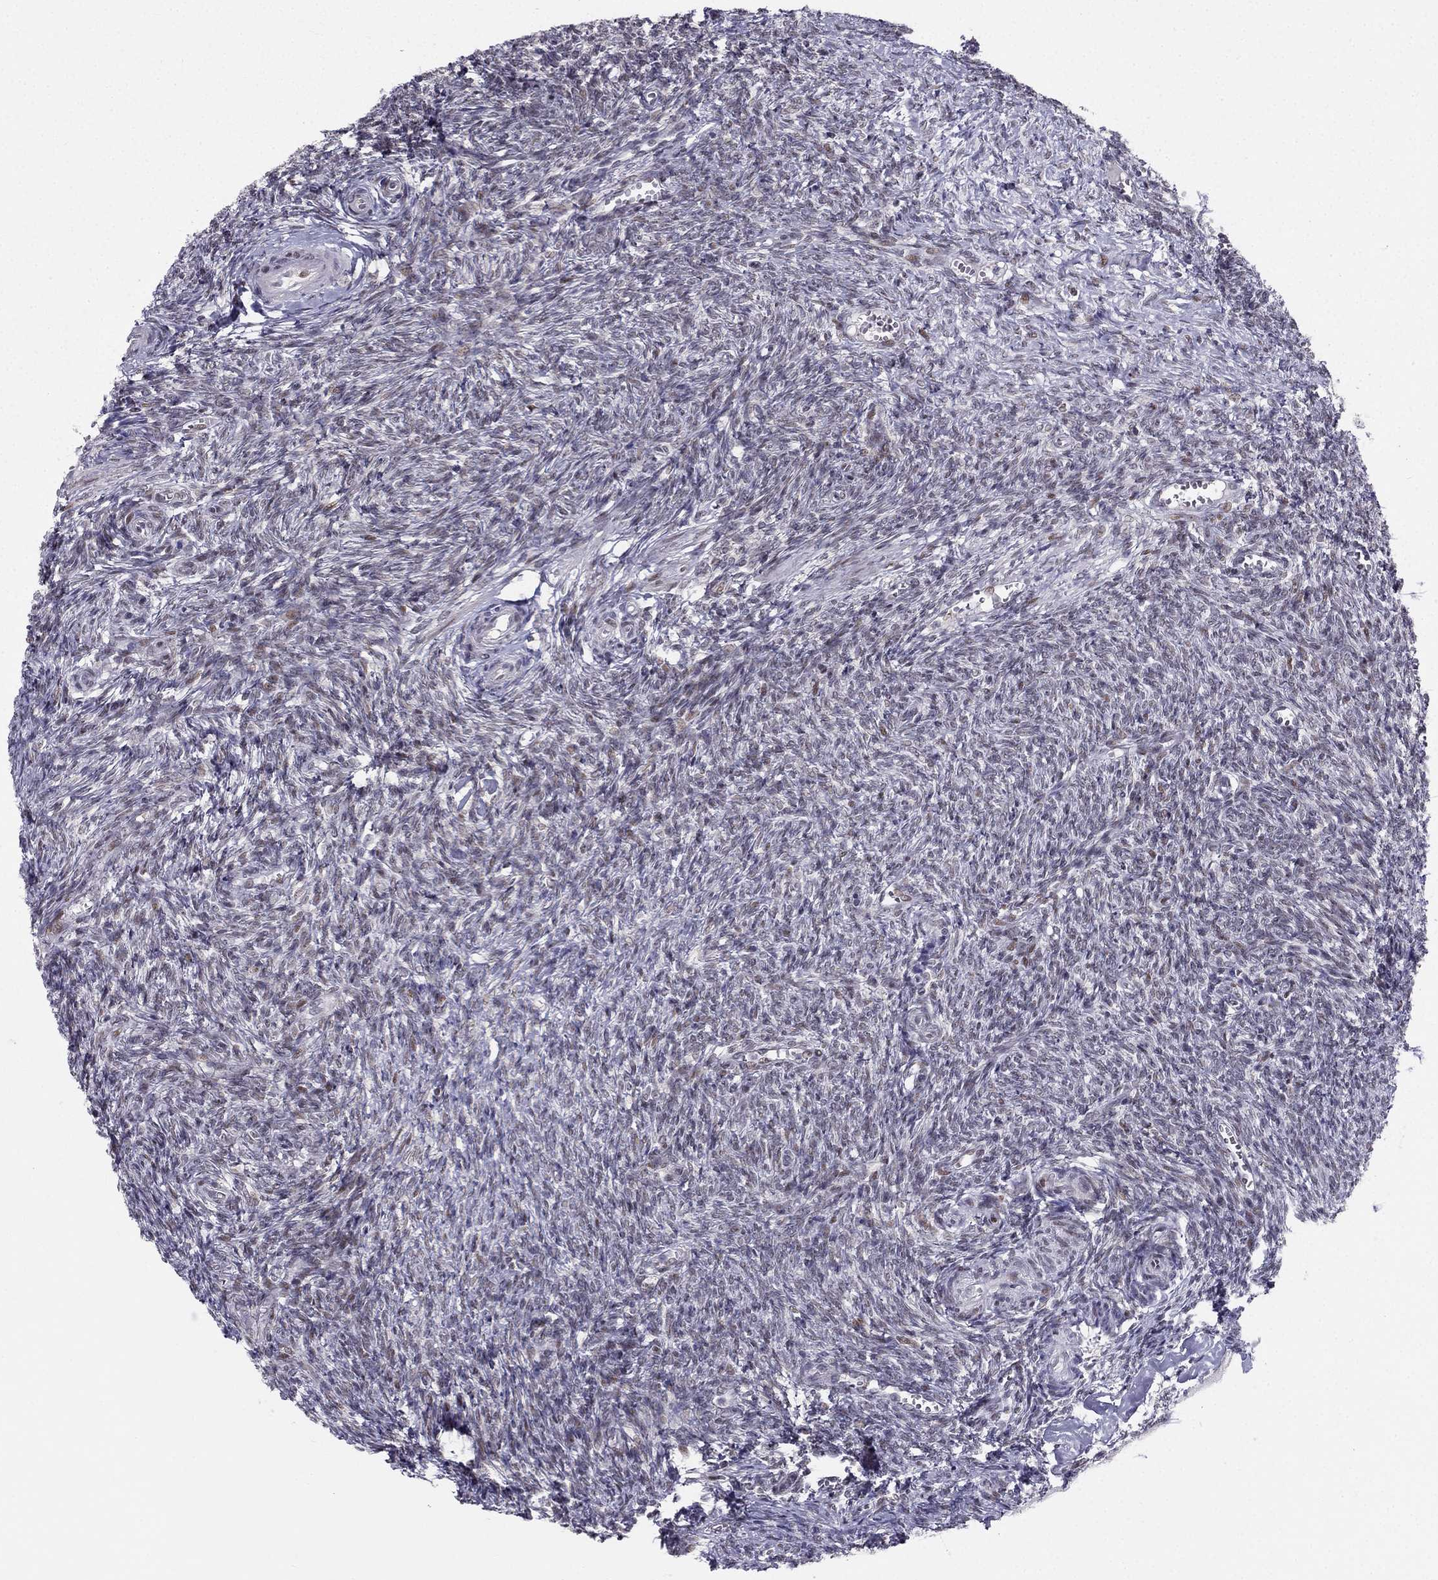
{"staining": {"intensity": "negative", "quantity": "none", "location": "none"}, "tissue": "ovary", "cell_type": "Follicle cells", "image_type": "normal", "snomed": [{"axis": "morphology", "description": "Normal tissue, NOS"}, {"axis": "topography", "description": "Ovary"}], "caption": "Immunohistochemistry micrograph of benign ovary stained for a protein (brown), which exhibits no staining in follicle cells.", "gene": "RPRD2", "patient": {"sex": "female", "age": 43}}